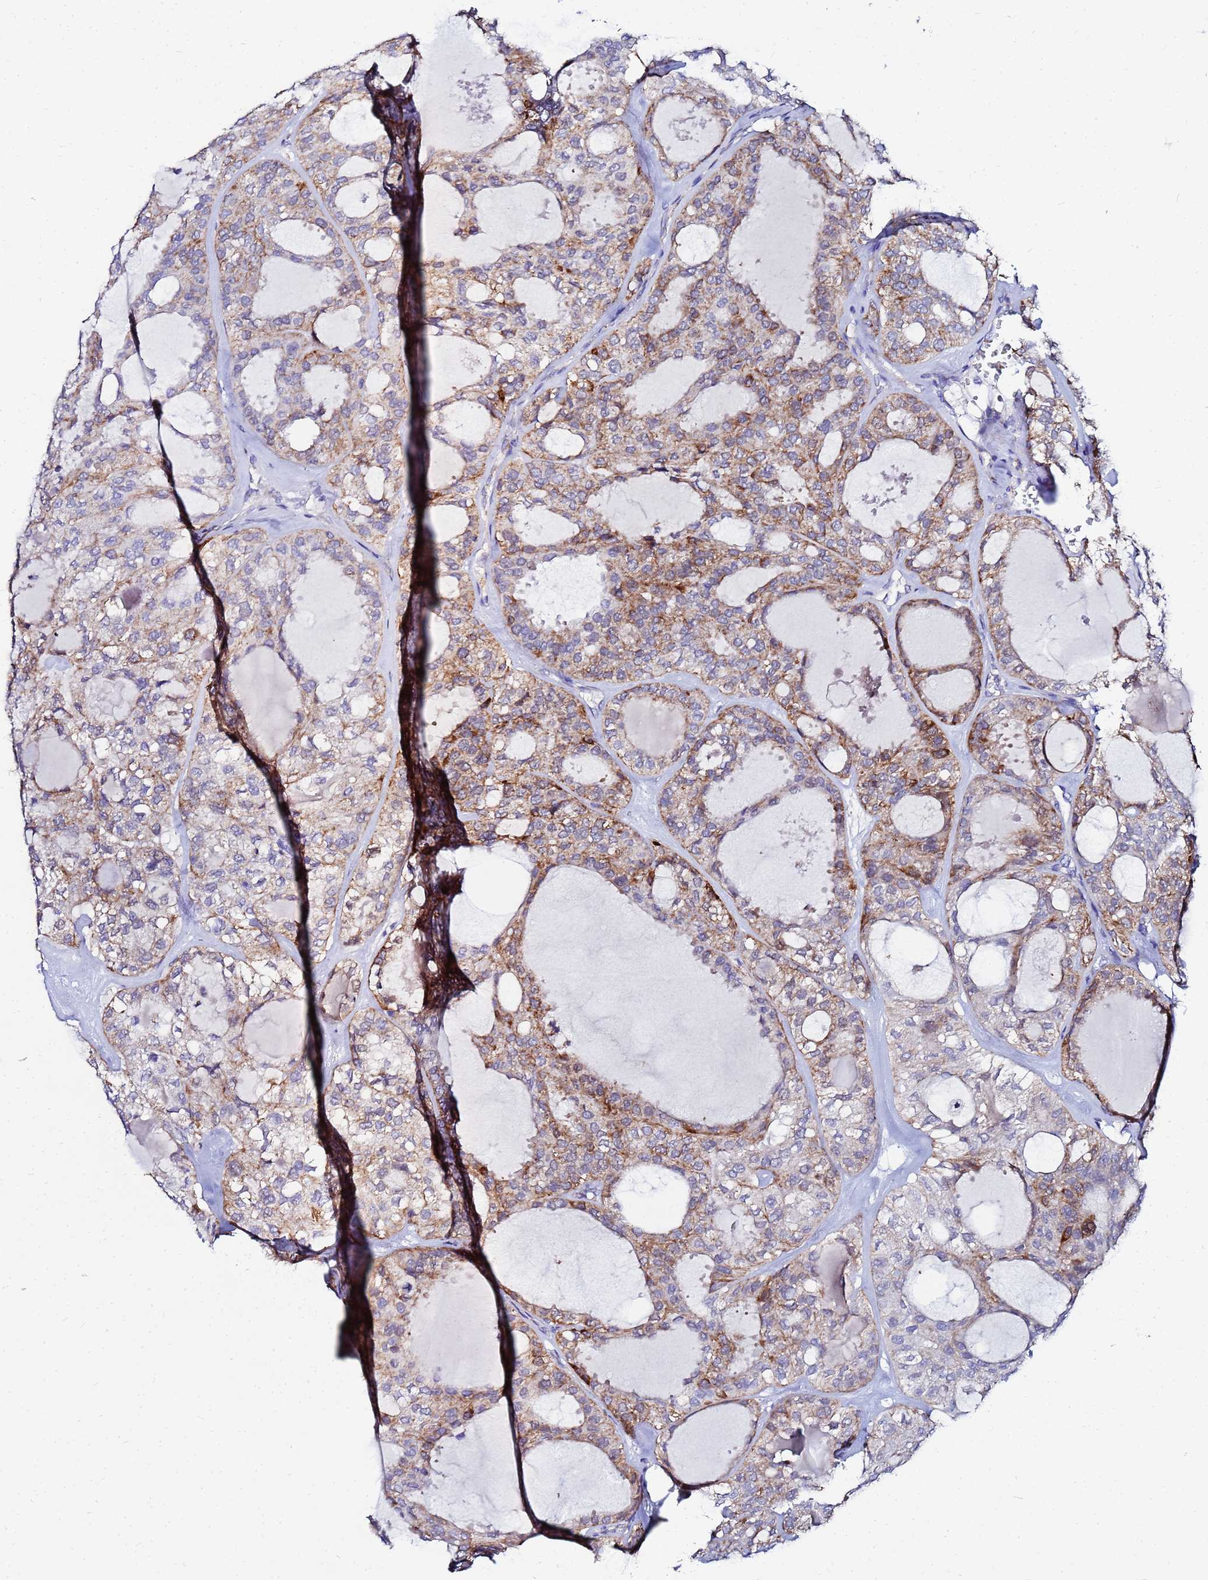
{"staining": {"intensity": "moderate", "quantity": ">75%", "location": "cytoplasmic/membranous"}, "tissue": "thyroid cancer", "cell_type": "Tumor cells", "image_type": "cancer", "snomed": [{"axis": "morphology", "description": "Follicular adenoma carcinoma, NOS"}, {"axis": "topography", "description": "Thyroid gland"}], "caption": "Moderate cytoplasmic/membranous positivity is present in about >75% of tumor cells in thyroid cancer. Using DAB (brown) and hematoxylin (blue) stains, captured at high magnification using brightfield microscopy.", "gene": "FAHD2A", "patient": {"sex": "male", "age": 75}}